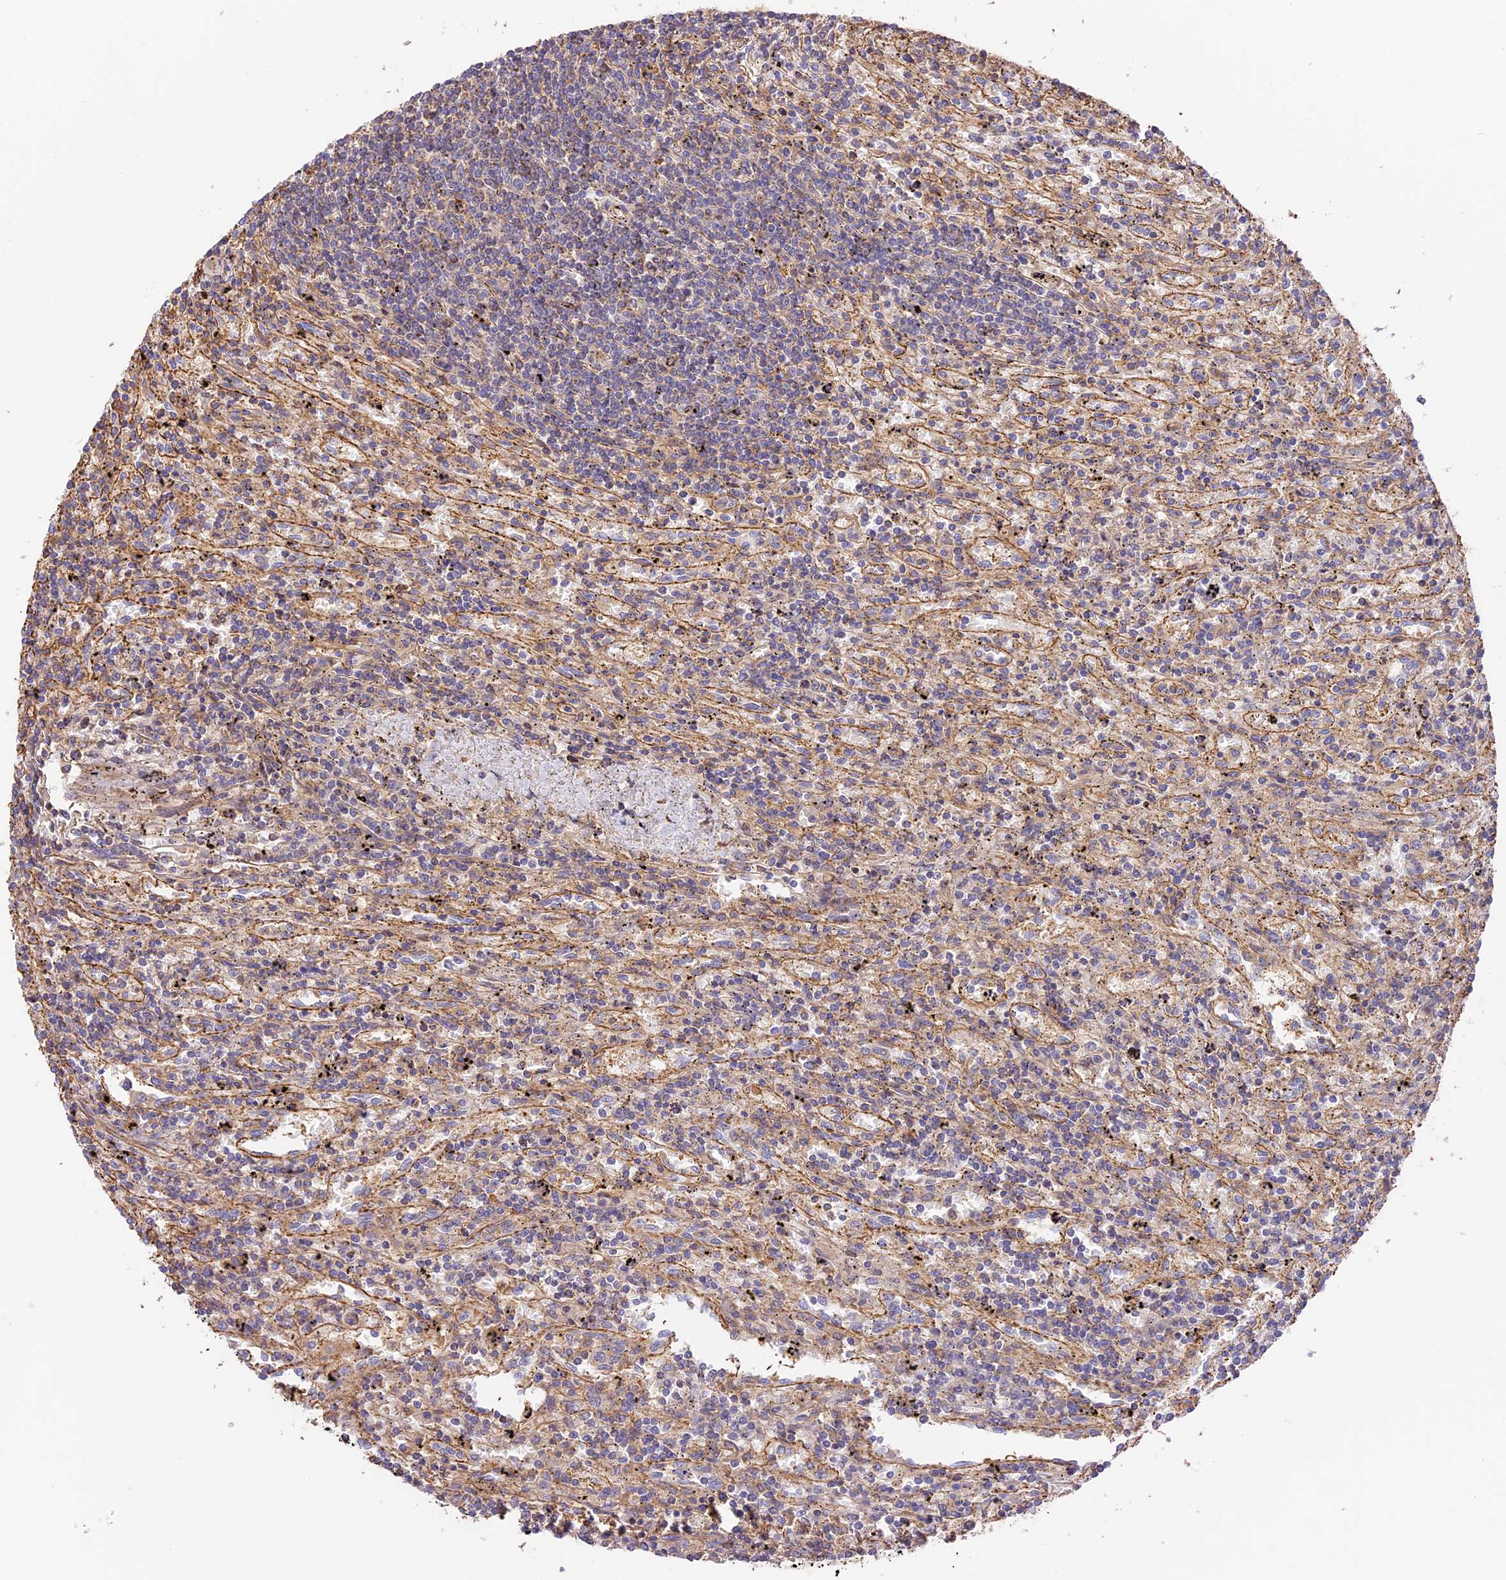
{"staining": {"intensity": "negative", "quantity": "none", "location": "none"}, "tissue": "lymphoma", "cell_type": "Tumor cells", "image_type": "cancer", "snomed": [{"axis": "morphology", "description": "Malignant lymphoma, non-Hodgkin's type, Low grade"}, {"axis": "topography", "description": "Spleen"}], "caption": "DAB (3,3'-diaminobenzidine) immunohistochemical staining of human malignant lymphoma, non-Hodgkin's type (low-grade) shows no significant expression in tumor cells.", "gene": "VPS18", "patient": {"sex": "male", "age": 76}}